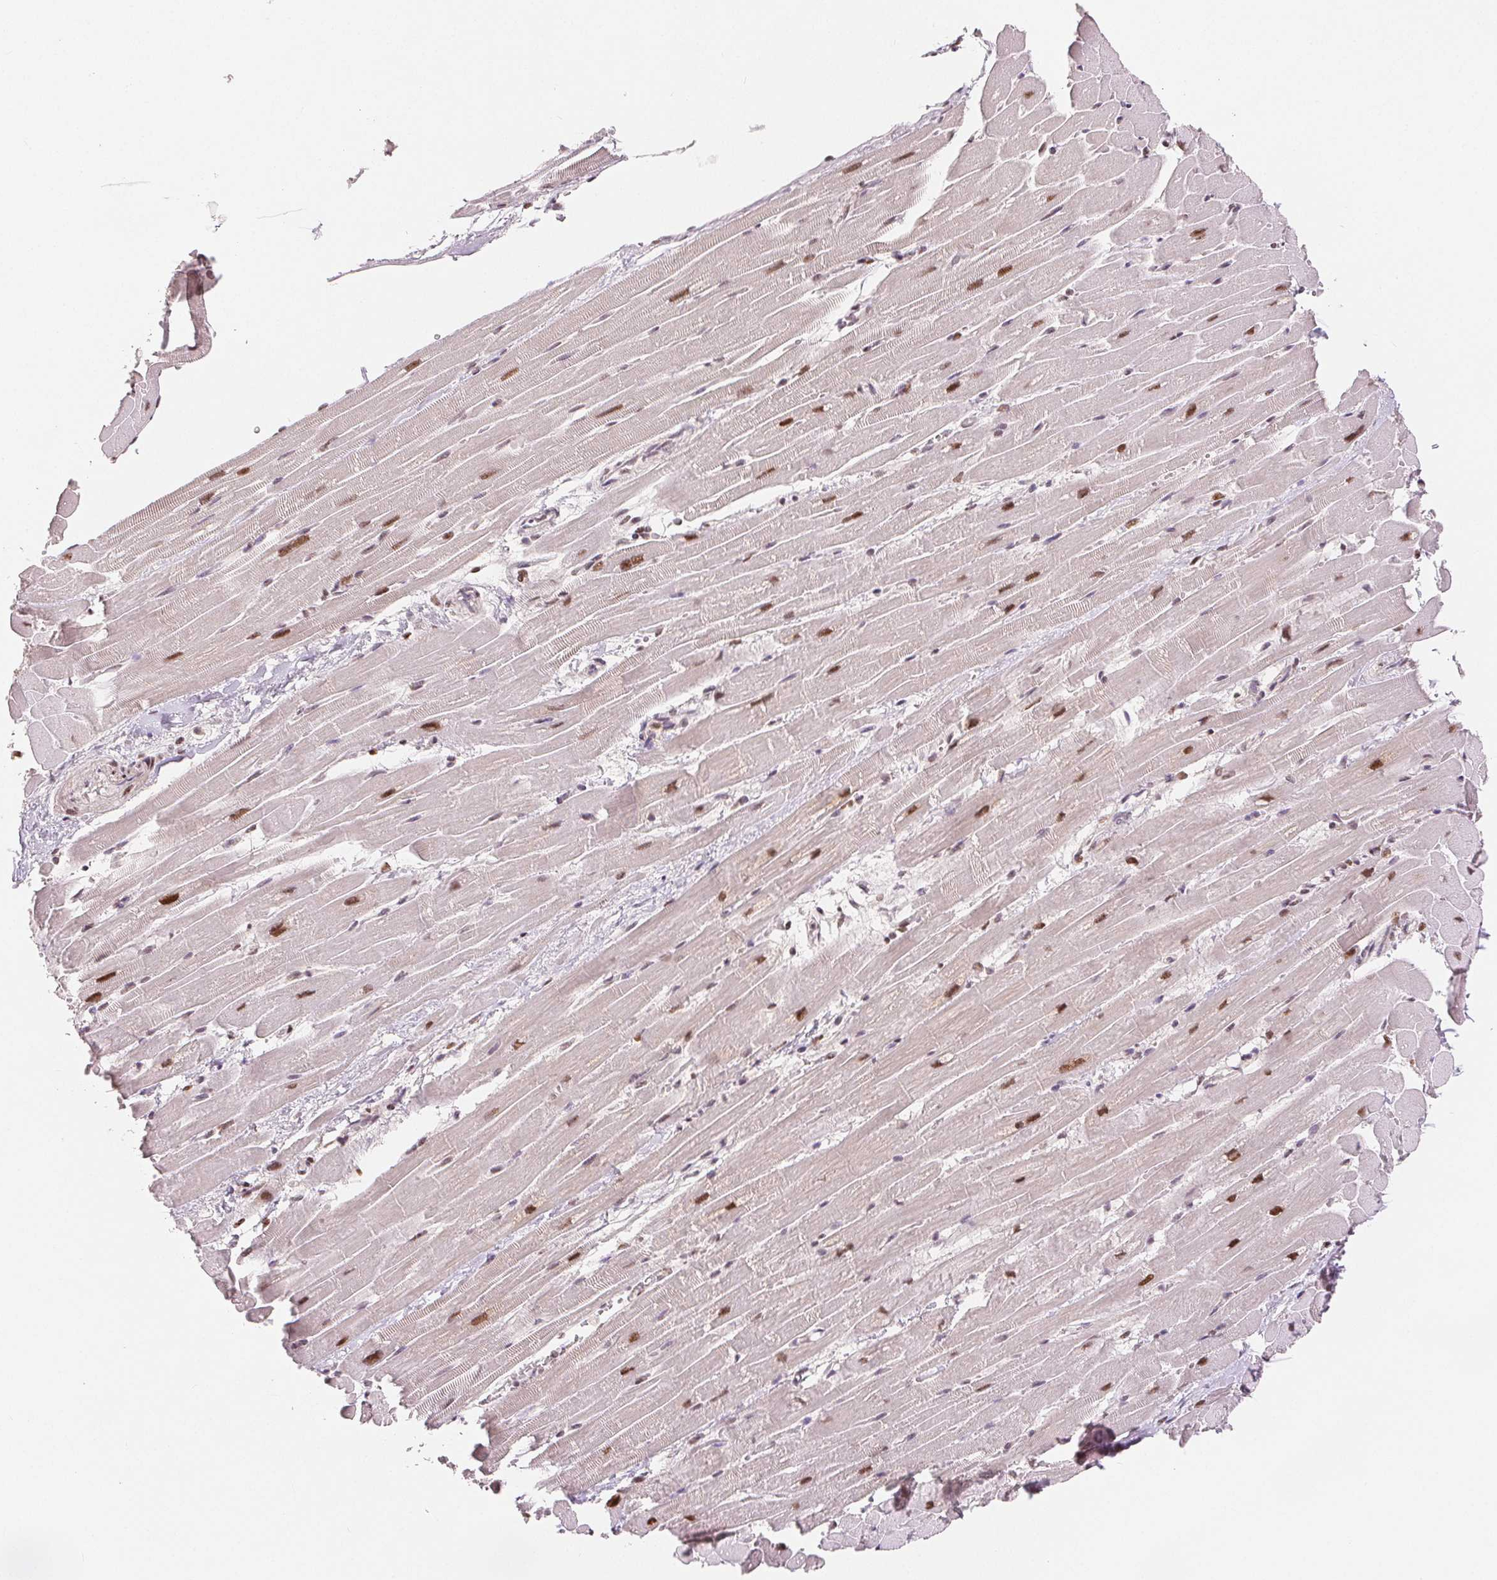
{"staining": {"intensity": "moderate", "quantity": ">75%", "location": "nuclear"}, "tissue": "heart muscle", "cell_type": "Cardiomyocytes", "image_type": "normal", "snomed": [{"axis": "morphology", "description": "Normal tissue, NOS"}, {"axis": "topography", "description": "Heart"}], "caption": "Immunohistochemical staining of benign heart muscle displays moderate nuclear protein positivity in about >75% of cardiomyocytes. (brown staining indicates protein expression, while blue staining denotes nuclei).", "gene": "ZNF703", "patient": {"sex": "male", "age": 37}}